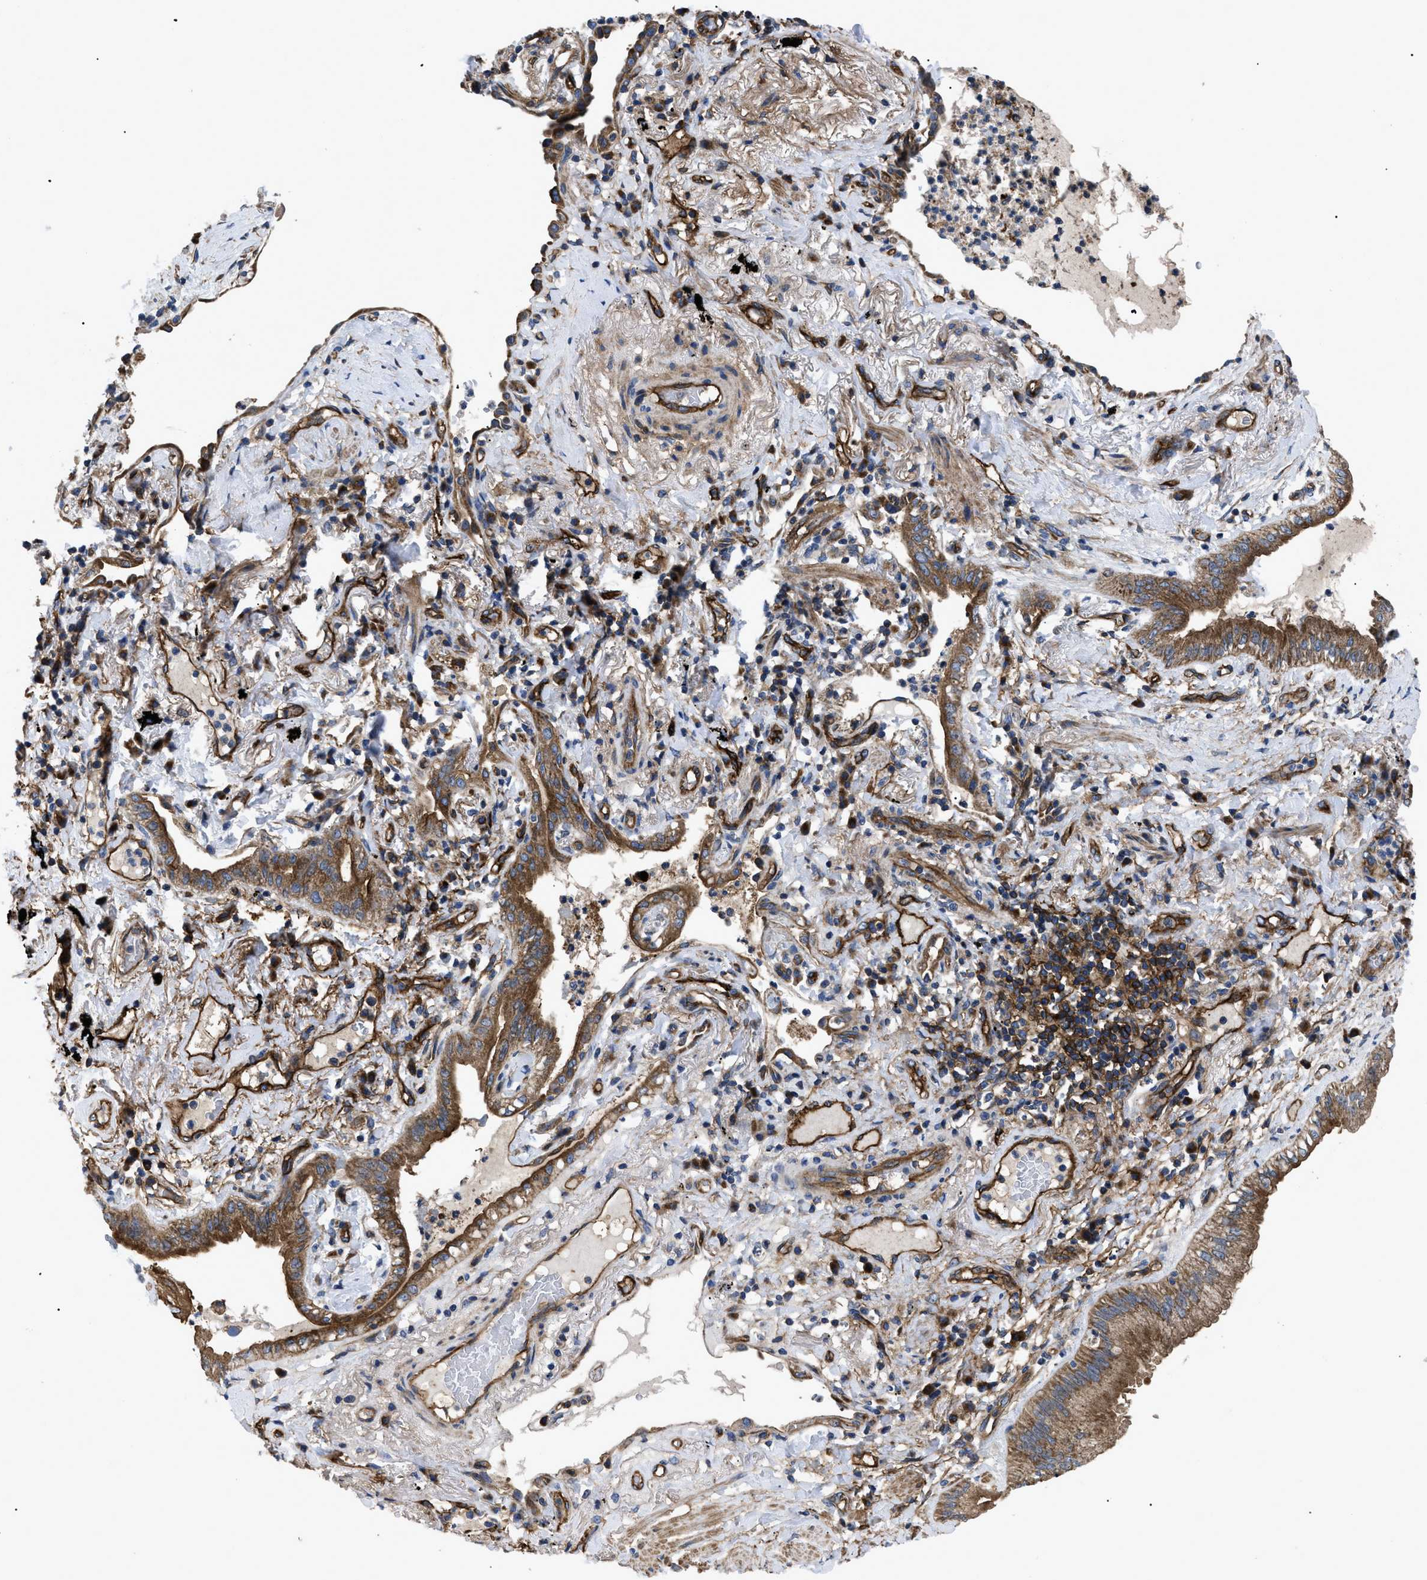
{"staining": {"intensity": "moderate", "quantity": ">75%", "location": "cytoplasmic/membranous"}, "tissue": "lung cancer", "cell_type": "Tumor cells", "image_type": "cancer", "snomed": [{"axis": "morphology", "description": "Normal tissue, NOS"}, {"axis": "morphology", "description": "Adenocarcinoma, NOS"}, {"axis": "topography", "description": "Bronchus"}, {"axis": "topography", "description": "Lung"}], "caption": "Adenocarcinoma (lung) was stained to show a protein in brown. There is medium levels of moderate cytoplasmic/membranous staining in about >75% of tumor cells.", "gene": "NT5E", "patient": {"sex": "female", "age": 70}}